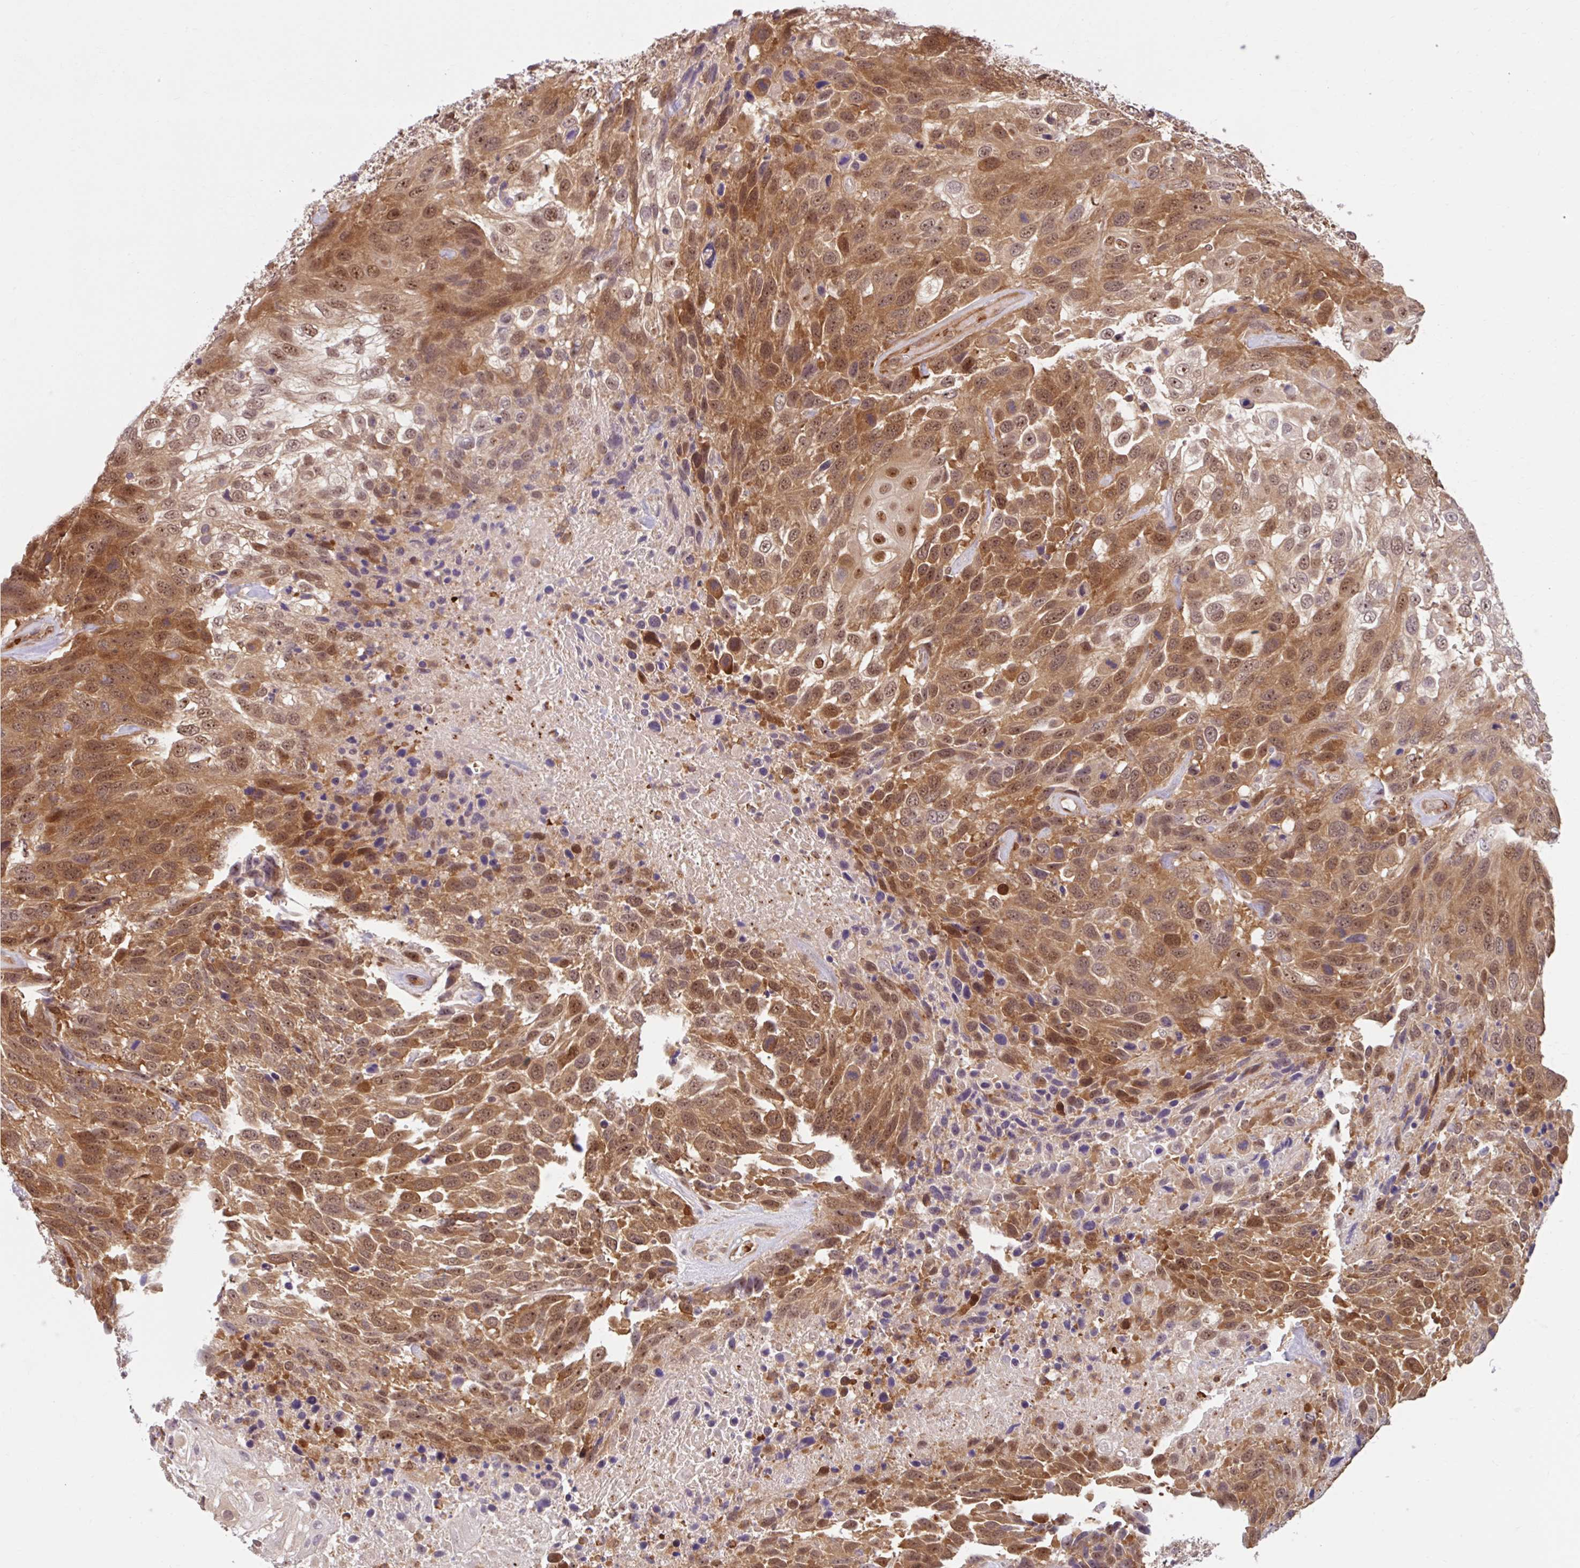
{"staining": {"intensity": "strong", "quantity": ">75%", "location": "cytoplasmic/membranous,nuclear"}, "tissue": "urothelial cancer", "cell_type": "Tumor cells", "image_type": "cancer", "snomed": [{"axis": "morphology", "description": "Urothelial carcinoma, High grade"}, {"axis": "topography", "description": "Urinary bladder"}], "caption": "Human urothelial cancer stained with a protein marker reveals strong staining in tumor cells.", "gene": "HMBS", "patient": {"sex": "female", "age": 70}}